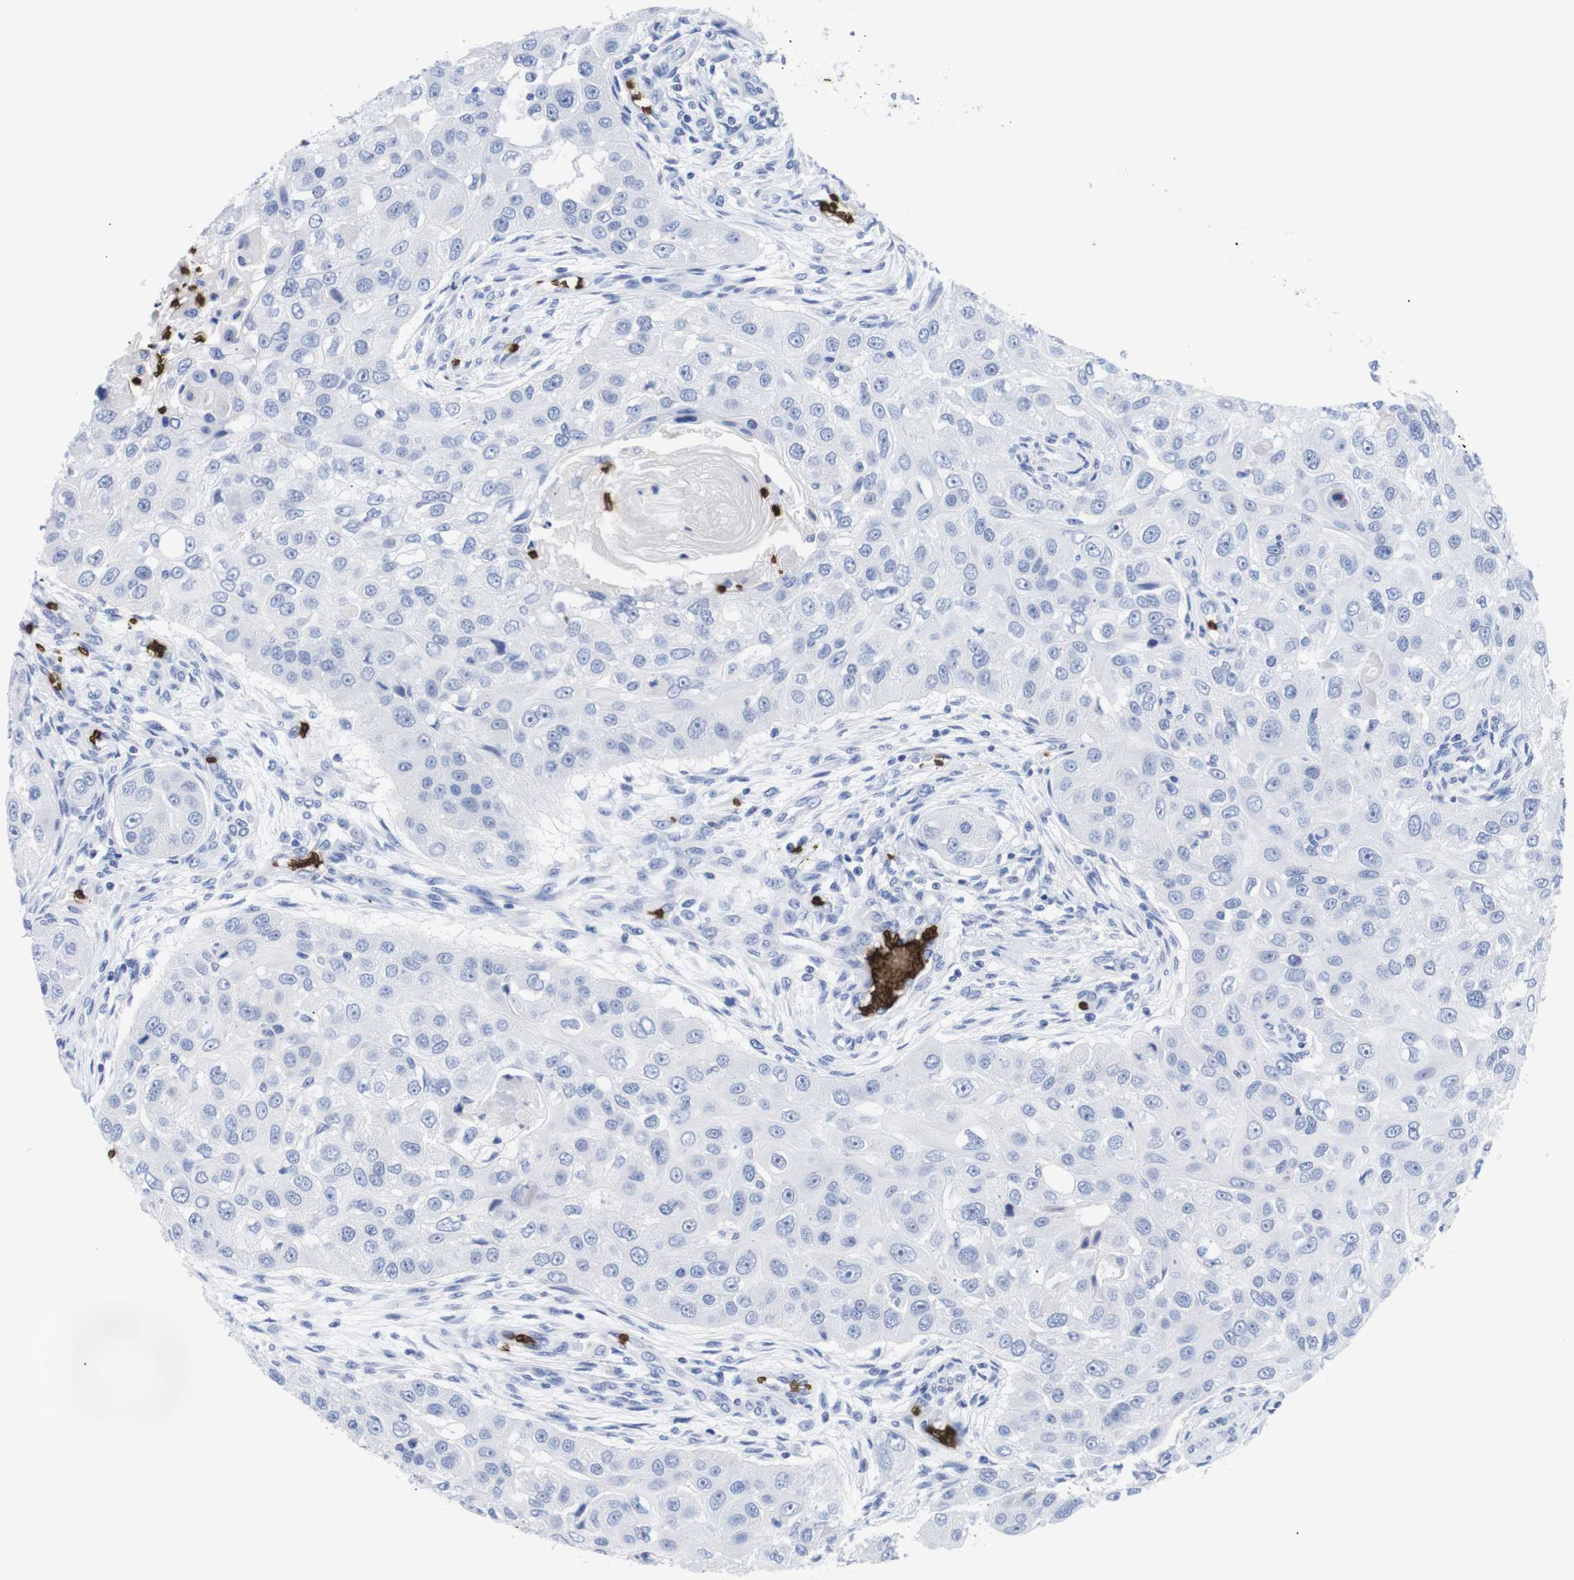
{"staining": {"intensity": "negative", "quantity": "none", "location": "none"}, "tissue": "head and neck cancer", "cell_type": "Tumor cells", "image_type": "cancer", "snomed": [{"axis": "morphology", "description": "Normal tissue, NOS"}, {"axis": "morphology", "description": "Squamous cell carcinoma, NOS"}, {"axis": "topography", "description": "Skeletal muscle"}, {"axis": "topography", "description": "Head-Neck"}], "caption": "This is an IHC micrograph of head and neck cancer (squamous cell carcinoma). There is no staining in tumor cells.", "gene": "S1PR2", "patient": {"sex": "male", "age": 51}}